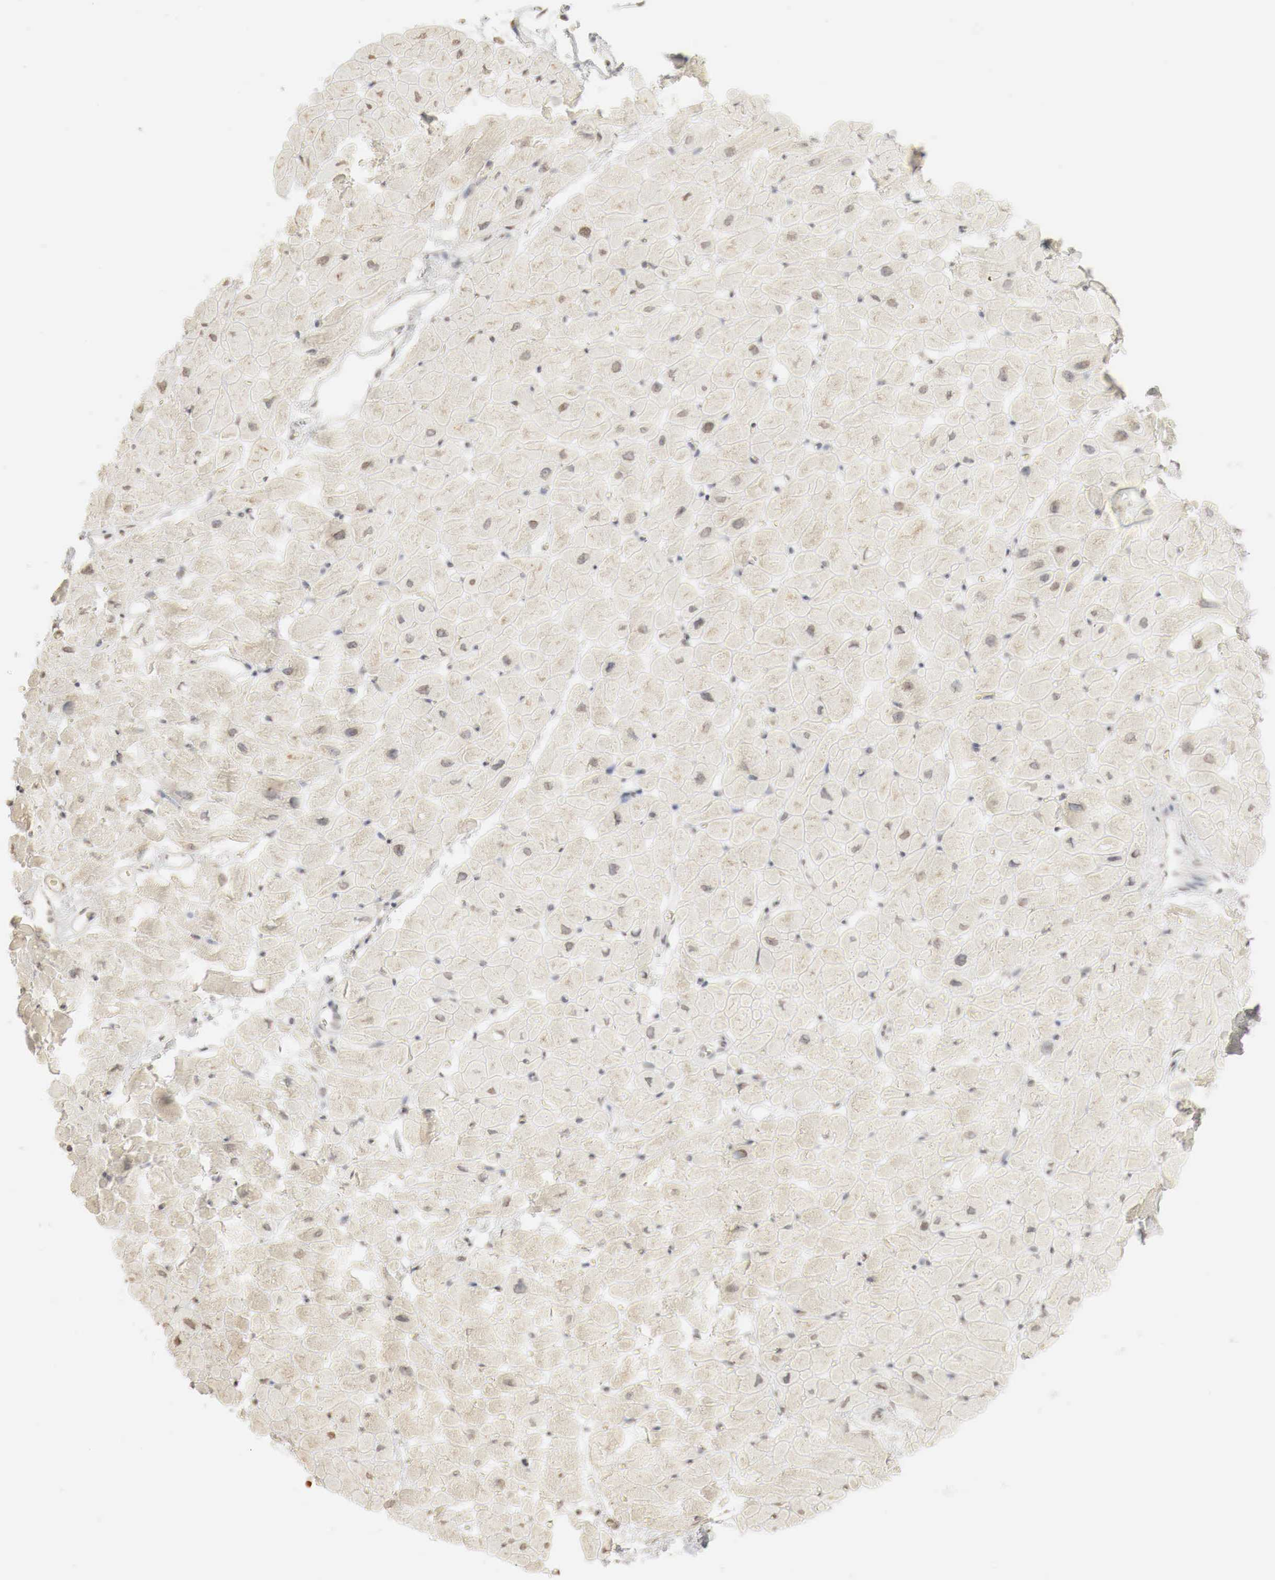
{"staining": {"intensity": "negative", "quantity": "none", "location": "none"}, "tissue": "heart muscle", "cell_type": "Cardiomyocytes", "image_type": "normal", "snomed": [{"axis": "morphology", "description": "Normal tissue, NOS"}, {"axis": "topography", "description": "Heart"}], "caption": "The immunohistochemistry (IHC) photomicrograph has no significant expression in cardiomyocytes of heart muscle.", "gene": "ERBB4", "patient": {"sex": "male", "age": 45}}